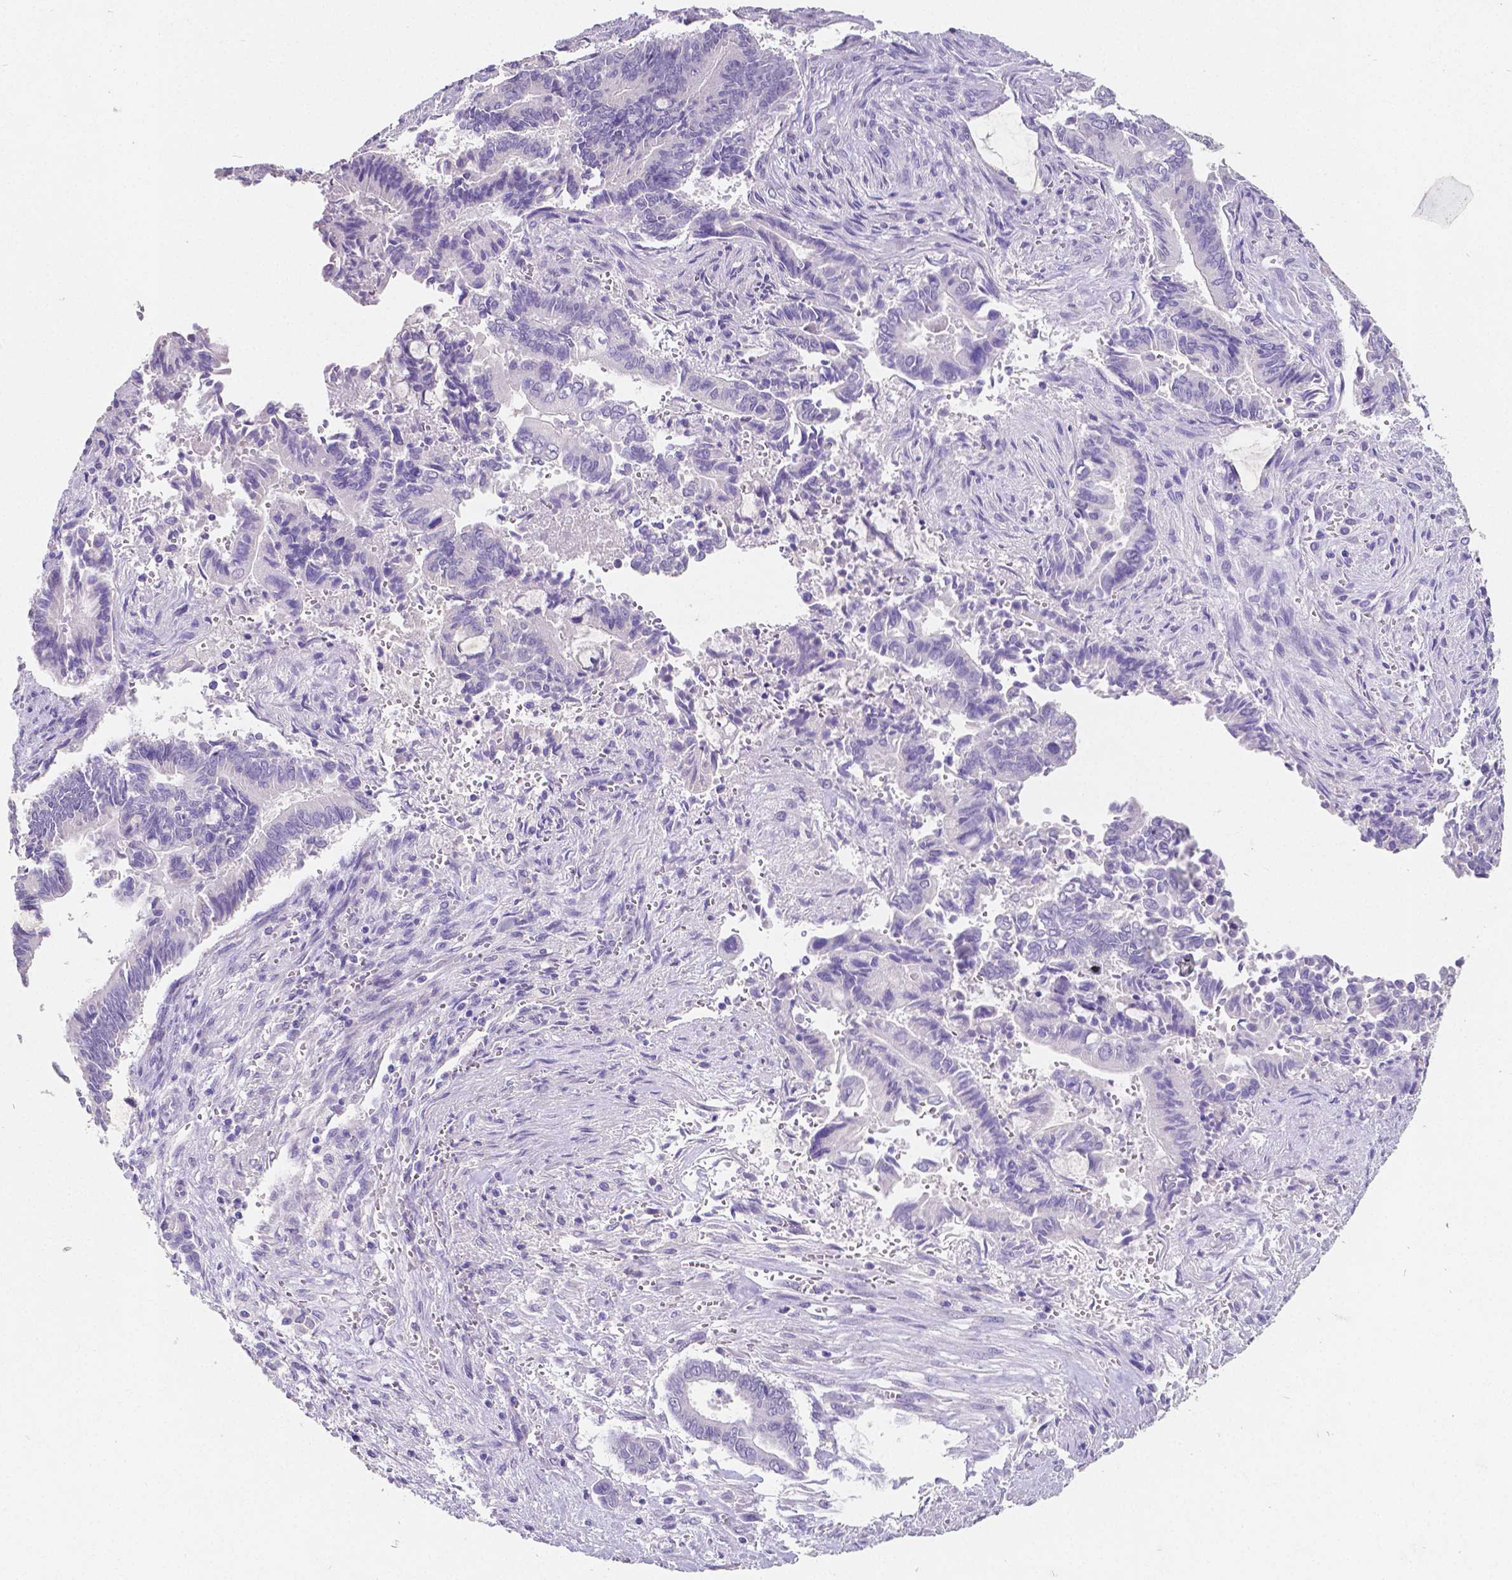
{"staining": {"intensity": "negative", "quantity": "none", "location": "none"}, "tissue": "pancreatic cancer", "cell_type": "Tumor cells", "image_type": "cancer", "snomed": [{"axis": "morphology", "description": "Adenocarcinoma, NOS"}, {"axis": "topography", "description": "Pancreas"}], "caption": "Histopathology image shows no protein expression in tumor cells of adenocarcinoma (pancreatic) tissue.", "gene": "SATB2", "patient": {"sex": "male", "age": 68}}